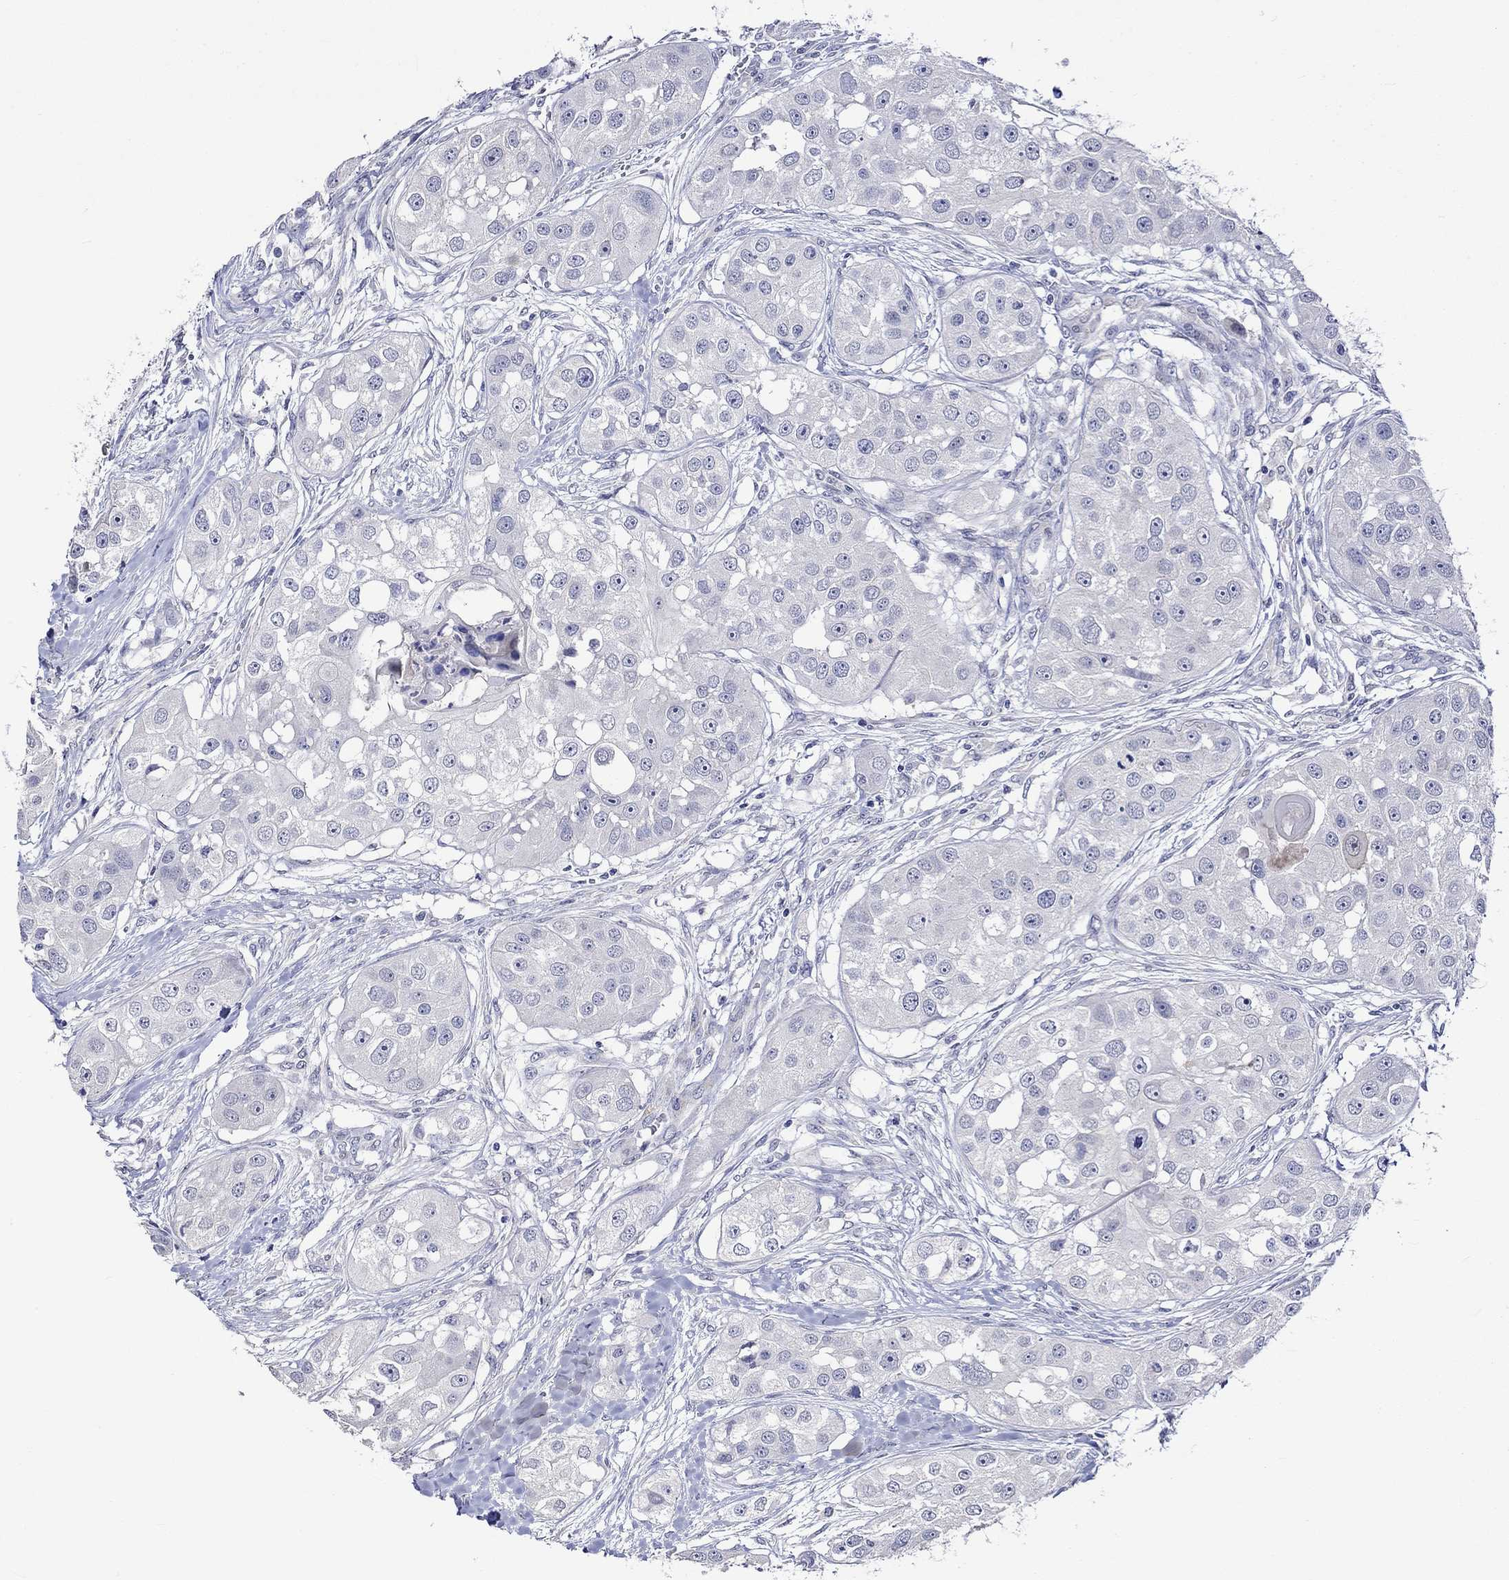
{"staining": {"intensity": "negative", "quantity": "none", "location": "none"}, "tissue": "head and neck cancer", "cell_type": "Tumor cells", "image_type": "cancer", "snomed": [{"axis": "morphology", "description": "Normal tissue, NOS"}, {"axis": "morphology", "description": "Squamous cell carcinoma, NOS"}, {"axis": "topography", "description": "Skeletal muscle"}, {"axis": "topography", "description": "Head-Neck"}], "caption": "This is an immunohistochemistry (IHC) micrograph of human head and neck cancer. There is no expression in tumor cells.", "gene": "CRYAB", "patient": {"sex": "male", "age": 51}}